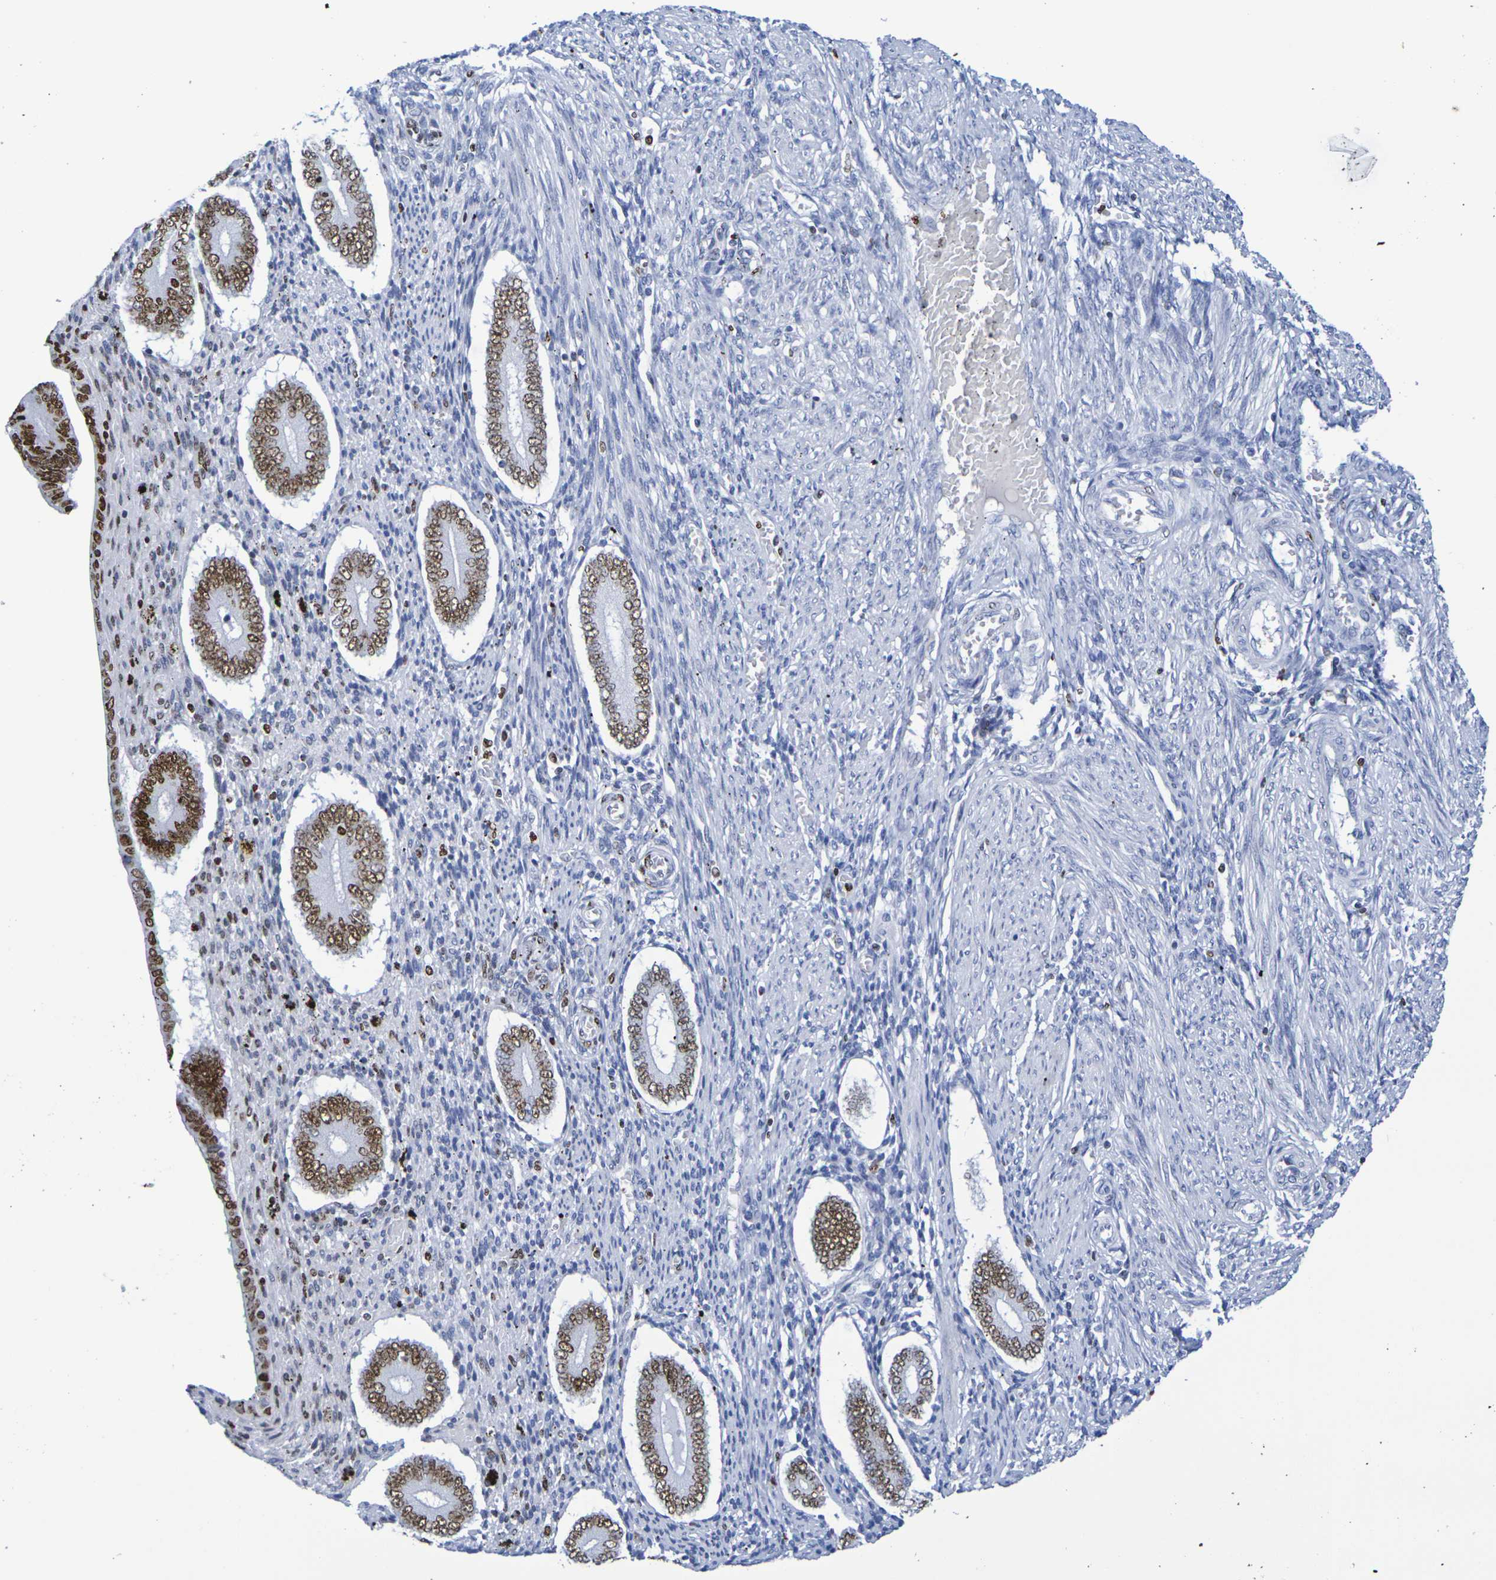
{"staining": {"intensity": "strong", "quantity": "<25%", "location": "nuclear"}, "tissue": "endometrium", "cell_type": "Cells in endometrial stroma", "image_type": "normal", "snomed": [{"axis": "morphology", "description": "Normal tissue, NOS"}, {"axis": "topography", "description": "Endometrium"}], "caption": "IHC photomicrograph of unremarkable human endometrium stained for a protein (brown), which displays medium levels of strong nuclear expression in about <25% of cells in endometrial stroma.", "gene": "H1", "patient": {"sex": "female", "age": 42}}